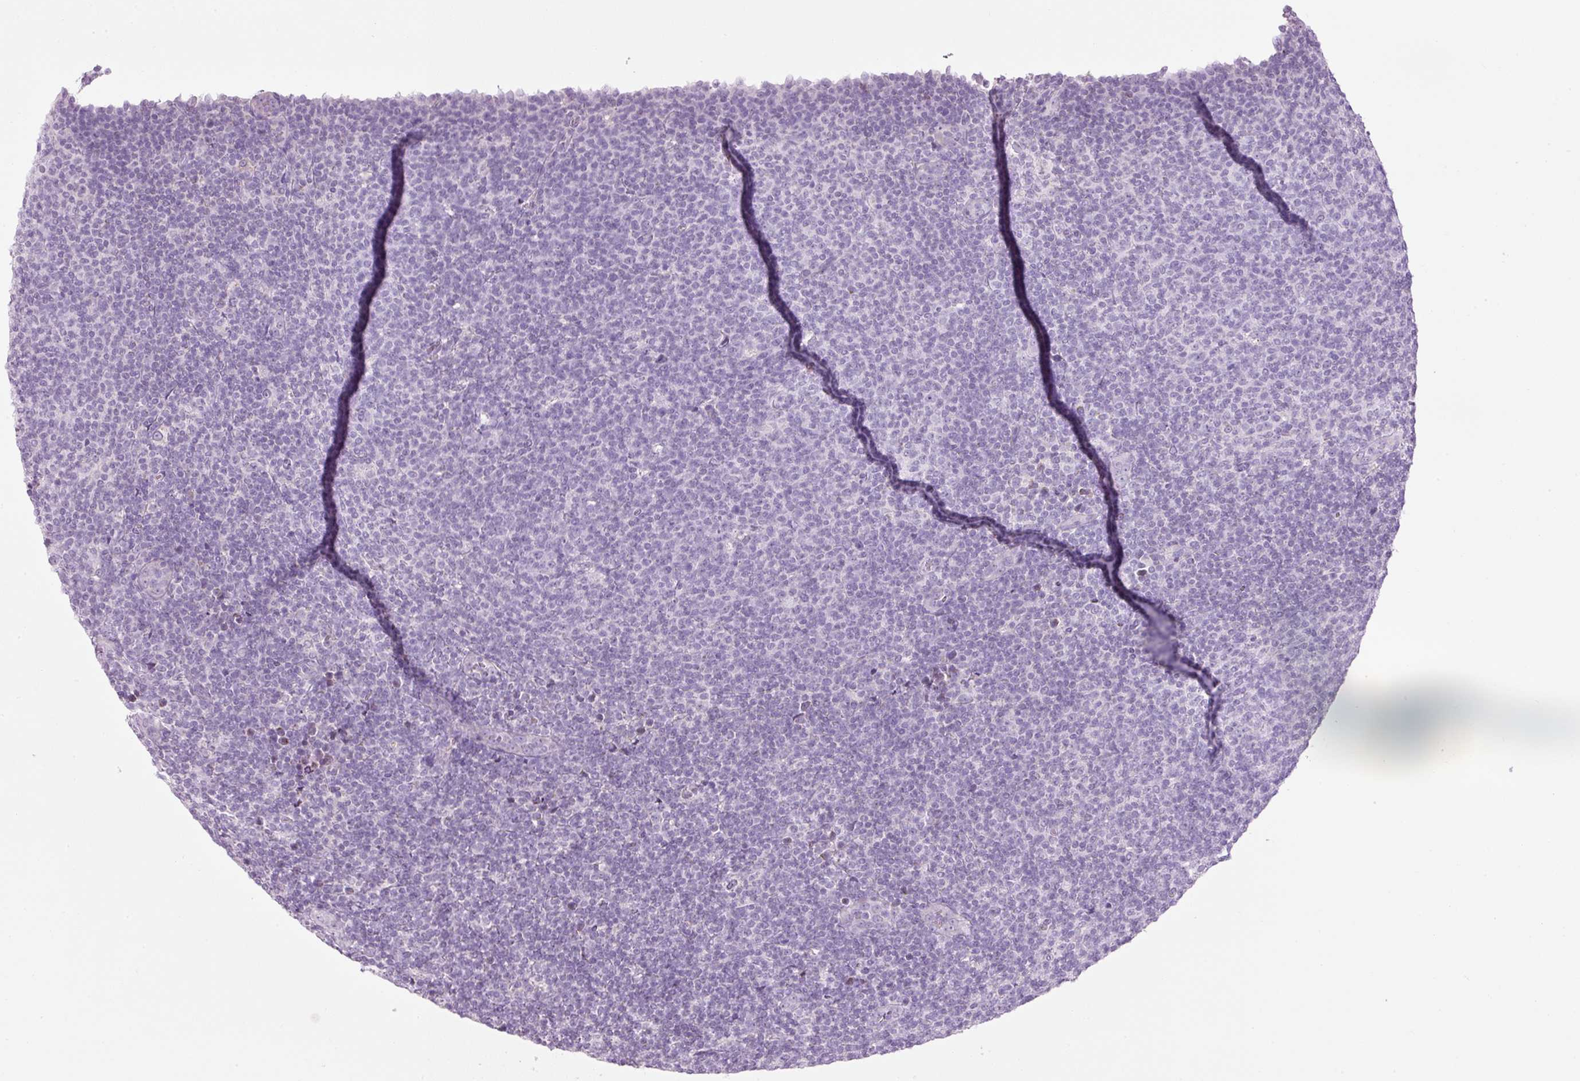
{"staining": {"intensity": "negative", "quantity": "none", "location": "none"}, "tissue": "lymphoma", "cell_type": "Tumor cells", "image_type": "cancer", "snomed": [{"axis": "morphology", "description": "Malignant lymphoma, non-Hodgkin's type, Low grade"}, {"axis": "topography", "description": "Lymph node"}], "caption": "Immunohistochemical staining of low-grade malignant lymphoma, non-Hodgkin's type displays no significant positivity in tumor cells.", "gene": "CARD16", "patient": {"sex": "male", "age": 66}}